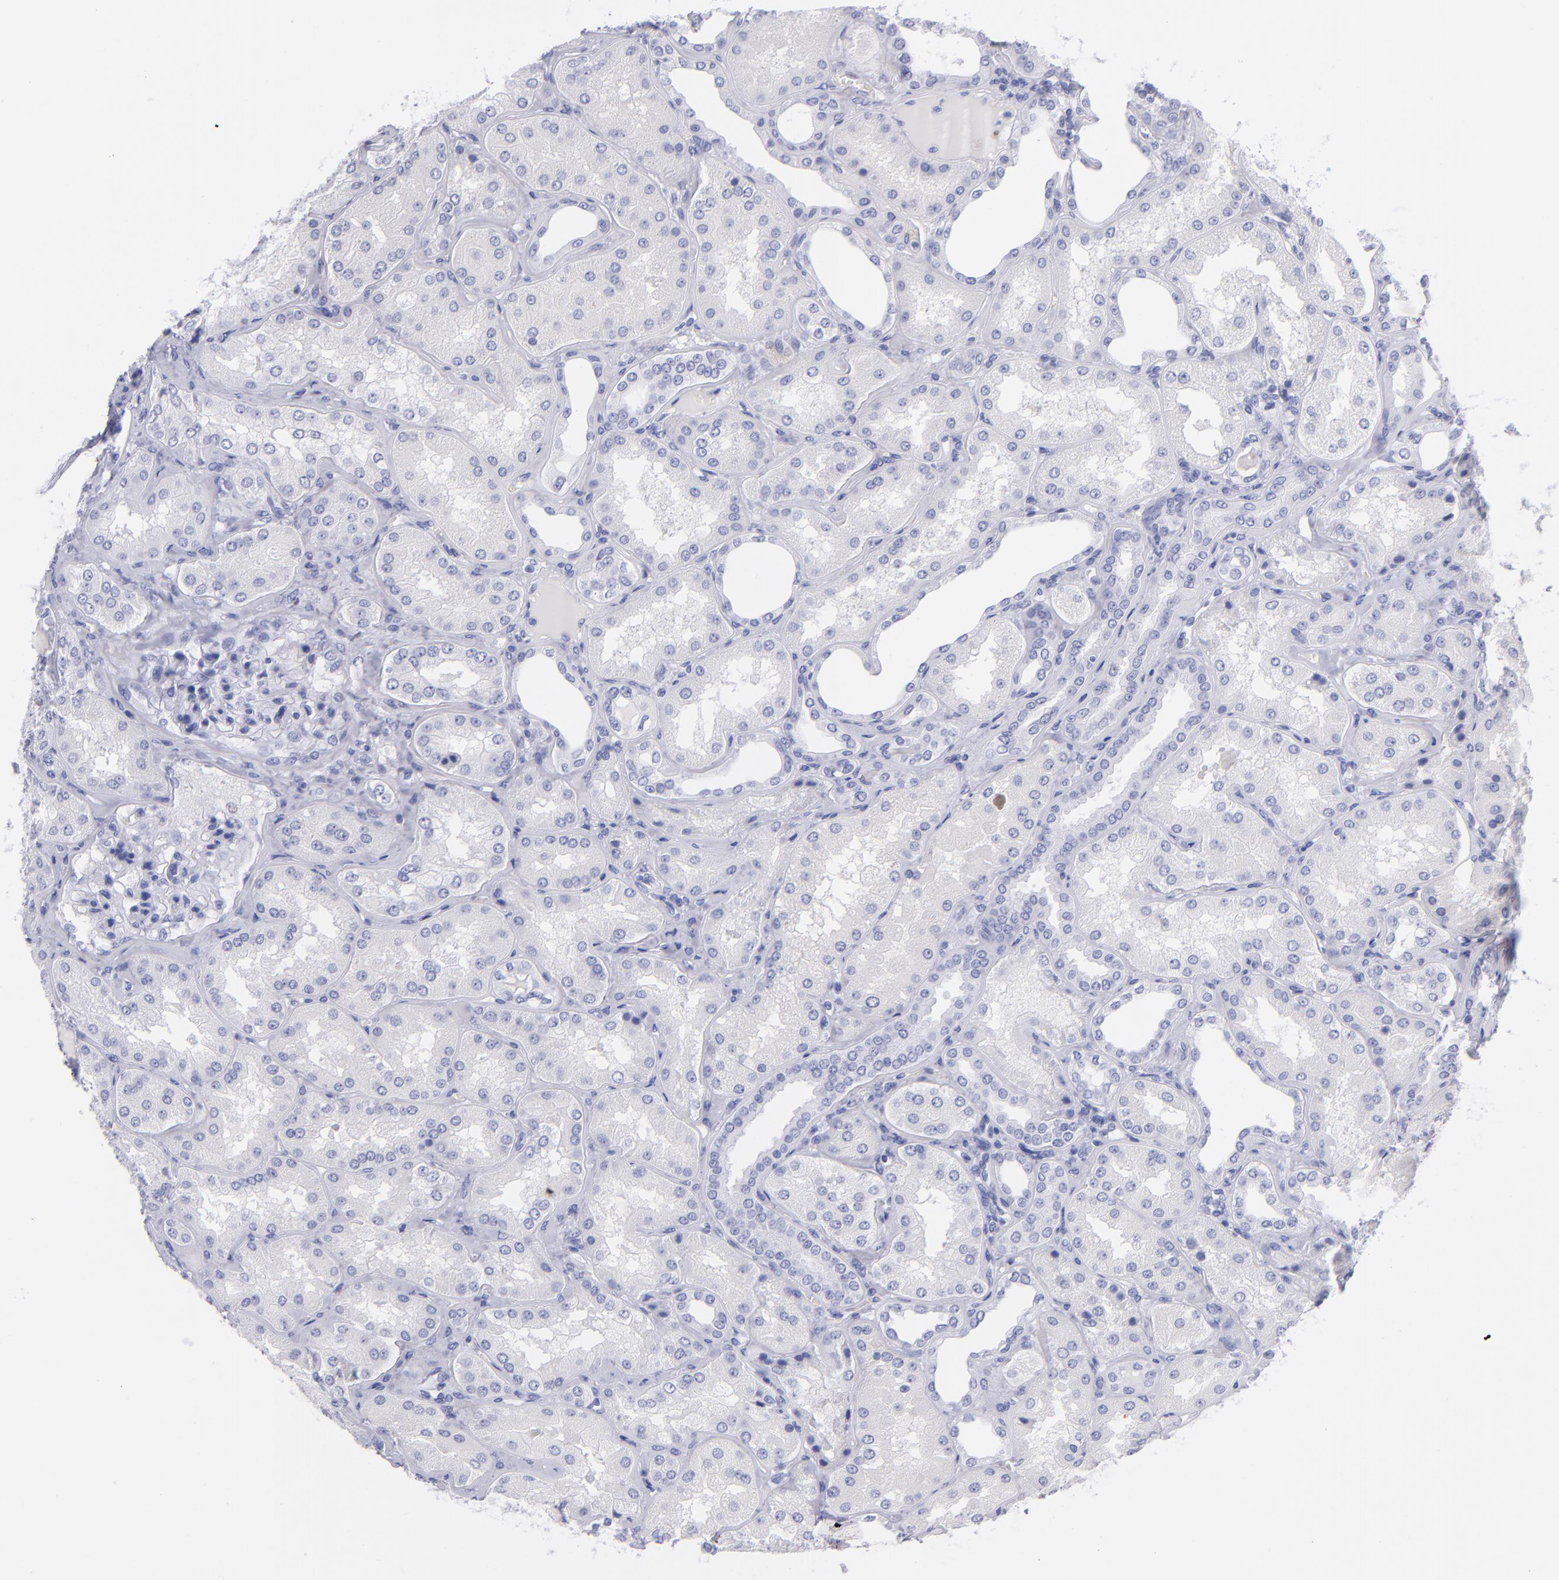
{"staining": {"intensity": "negative", "quantity": "none", "location": "none"}, "tissue": "kidney", "cell_type": "Cells in glomeruli", "image_type": "normal", "snomed": [{"axis": "morphology", "description": "Normal tissue, NOS"}, {"axis": "topography", "description": "Kidney"}], "caption": "High power microscopy photomicrograph of an immunohistochemistry (IHC) image of unremarkable kidney, revealing no significant expression in cells in glomeruli. The staining is performed using DAB (3,3'-diaminobenzidine) brown chromogen with nuclei counter-stained in using hematoxylin.", "gene": "CNP", "patient": {"sex": "female", "age": 56}}